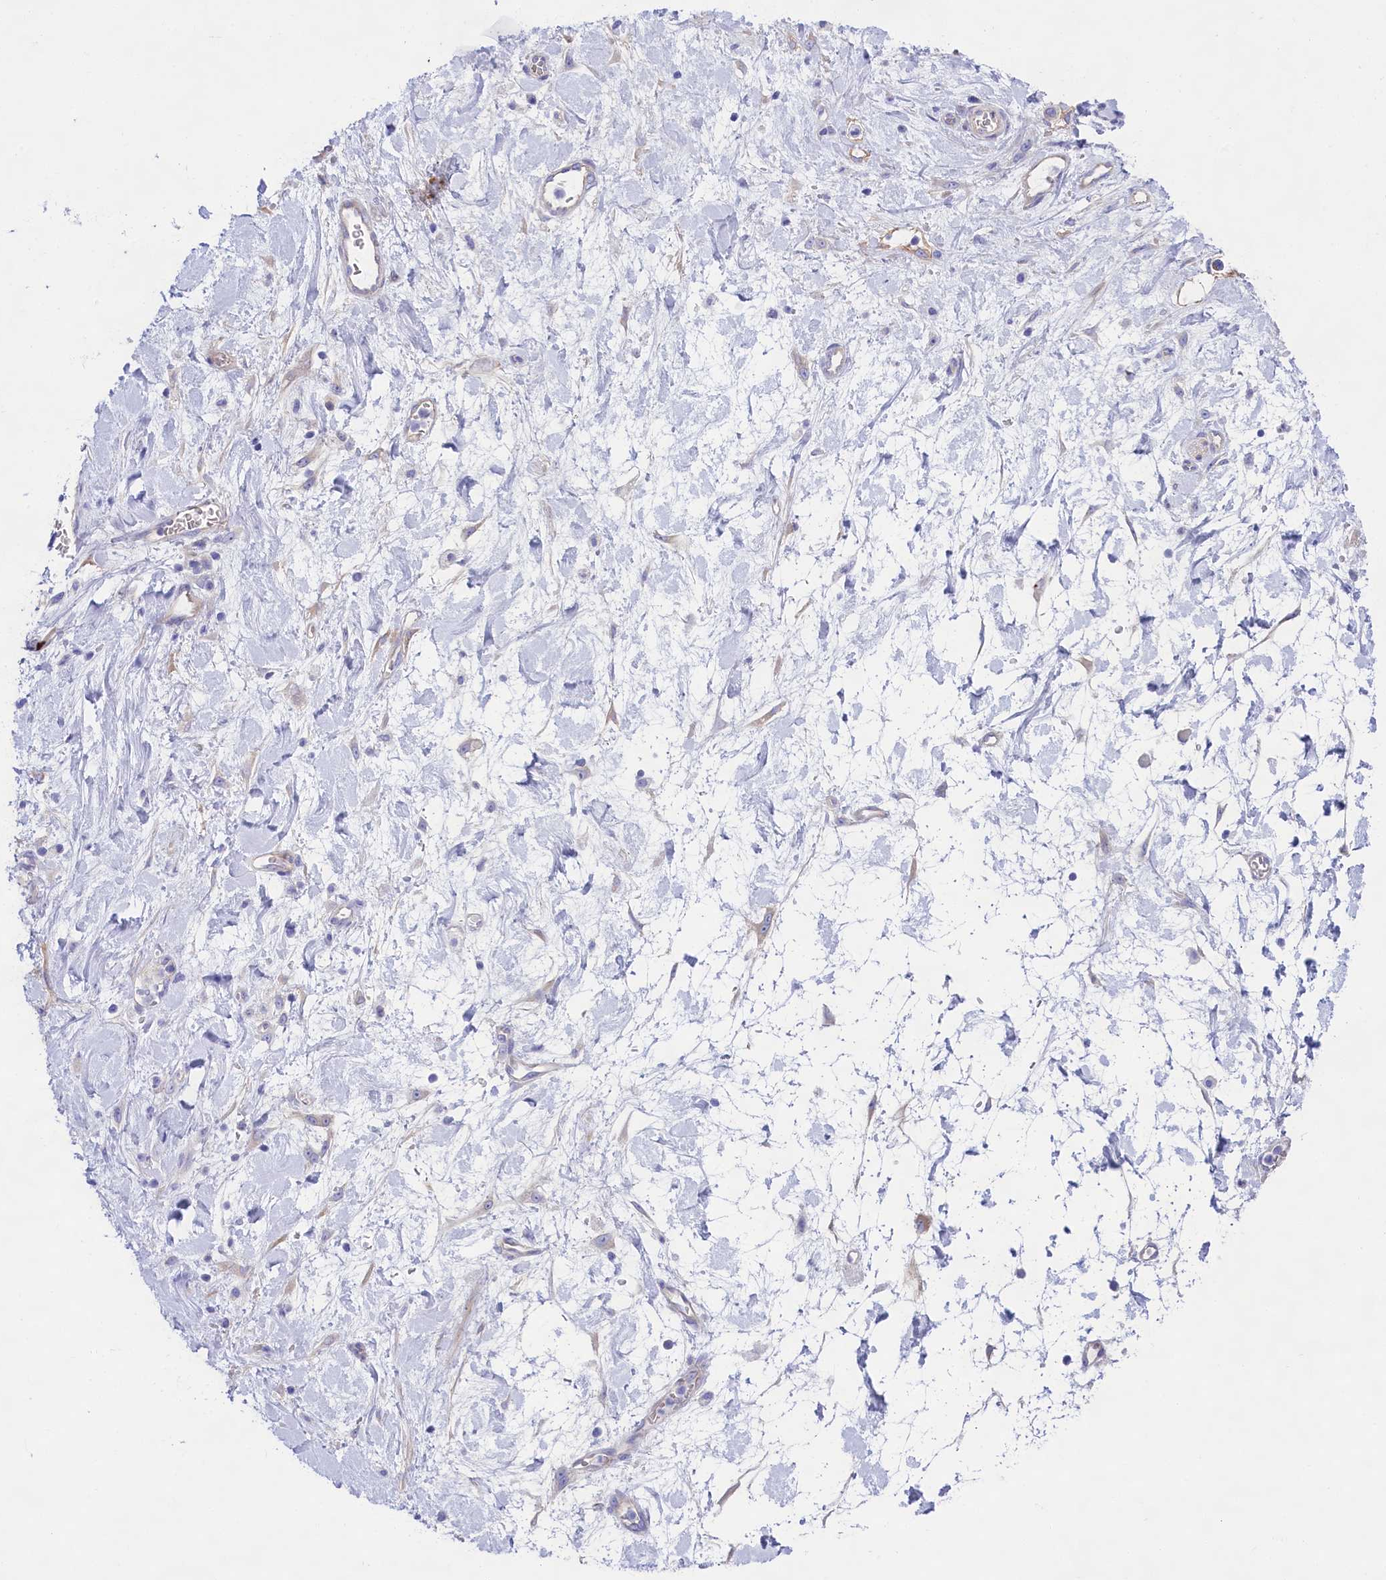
{"staining": {"intensity": "weak", "quantity": "<25%", "location": "cytoplasmic/membranous"}, "tissue": "stomach cancer", "cell_type": "Tumor cells", "image_type": "cancer", "snomed": [{"axis": "morphology", "description": "Adenocarcinoma, NOS"}, {"axis": "topography", "description": "Stomach"}], "caption": "Protein analysis of adenocarcinoma (stomach) demonstrates no significant staining in tumor cells.", "gene": "PPP1R13L", "patient": {"sex": "male", "age": 48}}